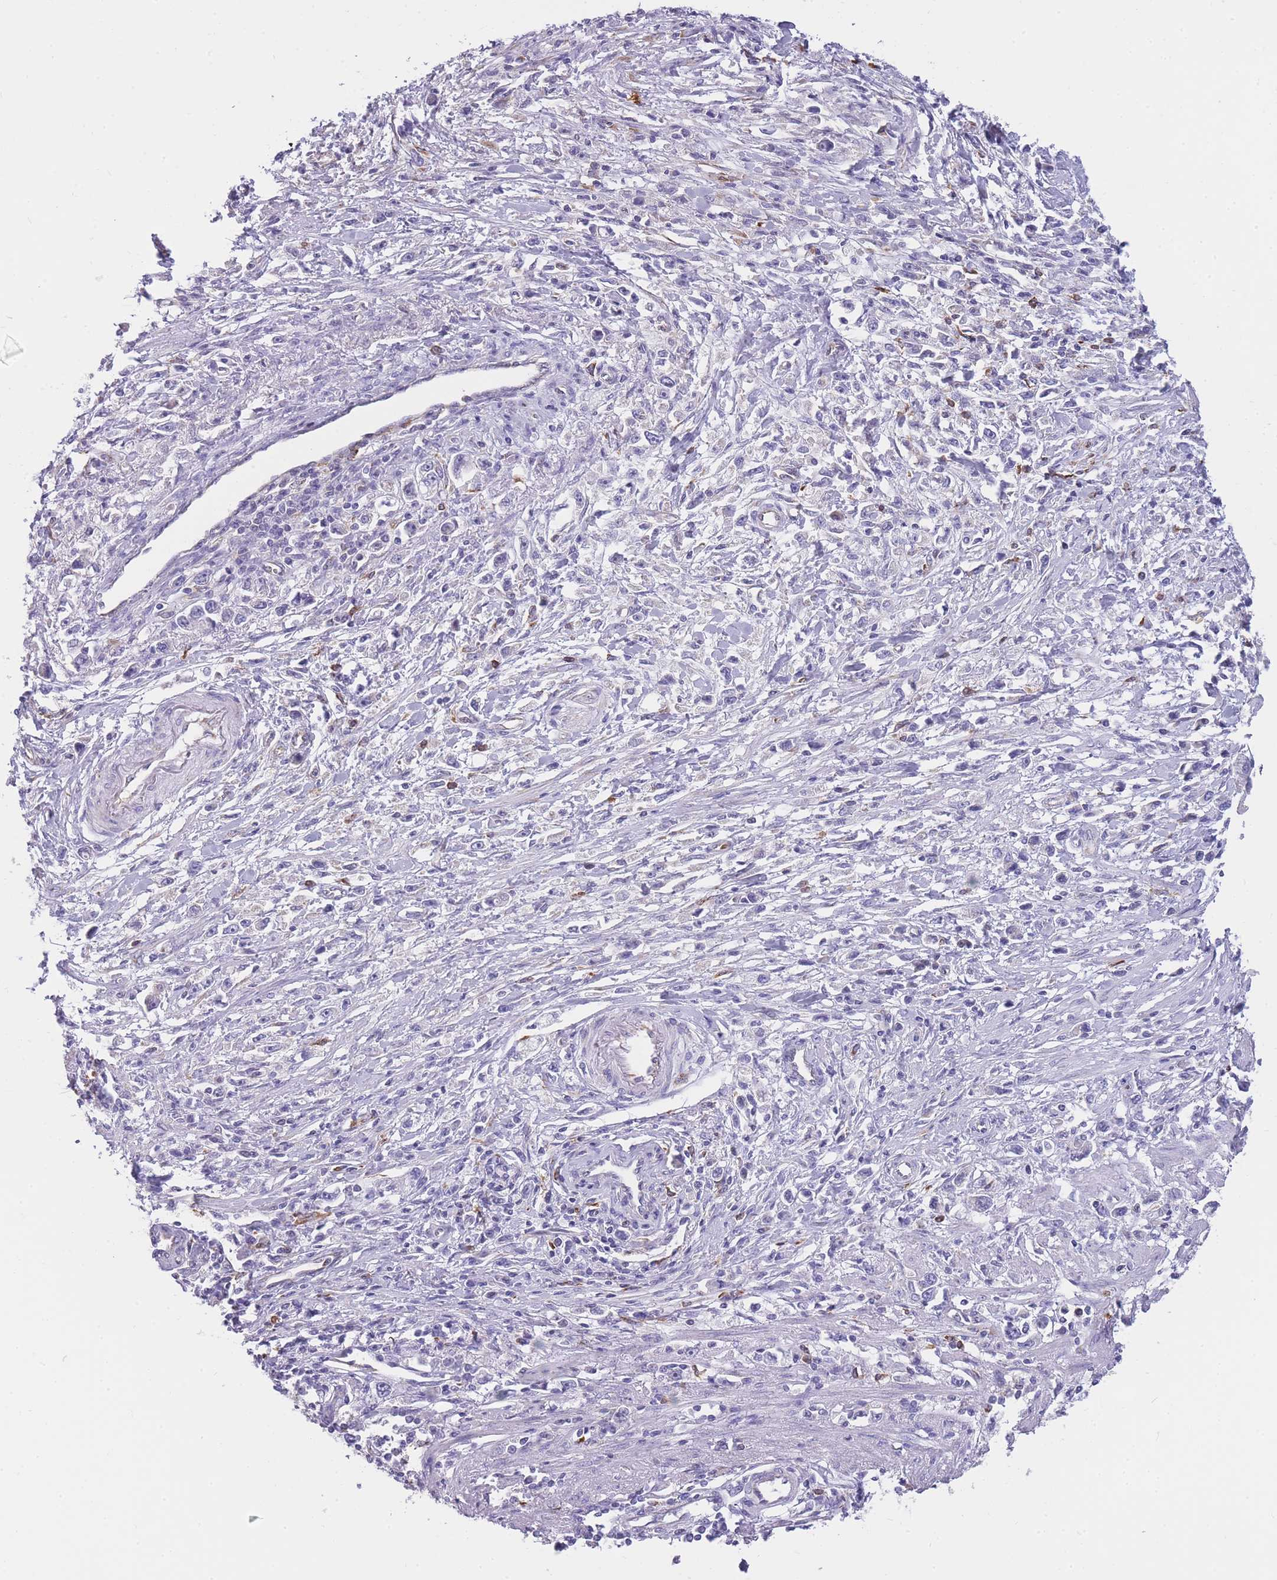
{"staining": {"intensity": "negative", "quantity": "none", "location": "none"}, "tissue": "stomach cancer", "cell_type": "Tumor cells", "image_type": "cancer", "snomed": [{"axis": "morphology", "description": "Adenocarcinoma, NOS"}, {"axis": "topography", "description": "Stomach"}], "caption": "Human stomach cancer stained for a protein using immunohistochemistry reveals no staining in tumor cells.", "gene": "ZNF662", "patient": {"sex": "female", "age": 59}}